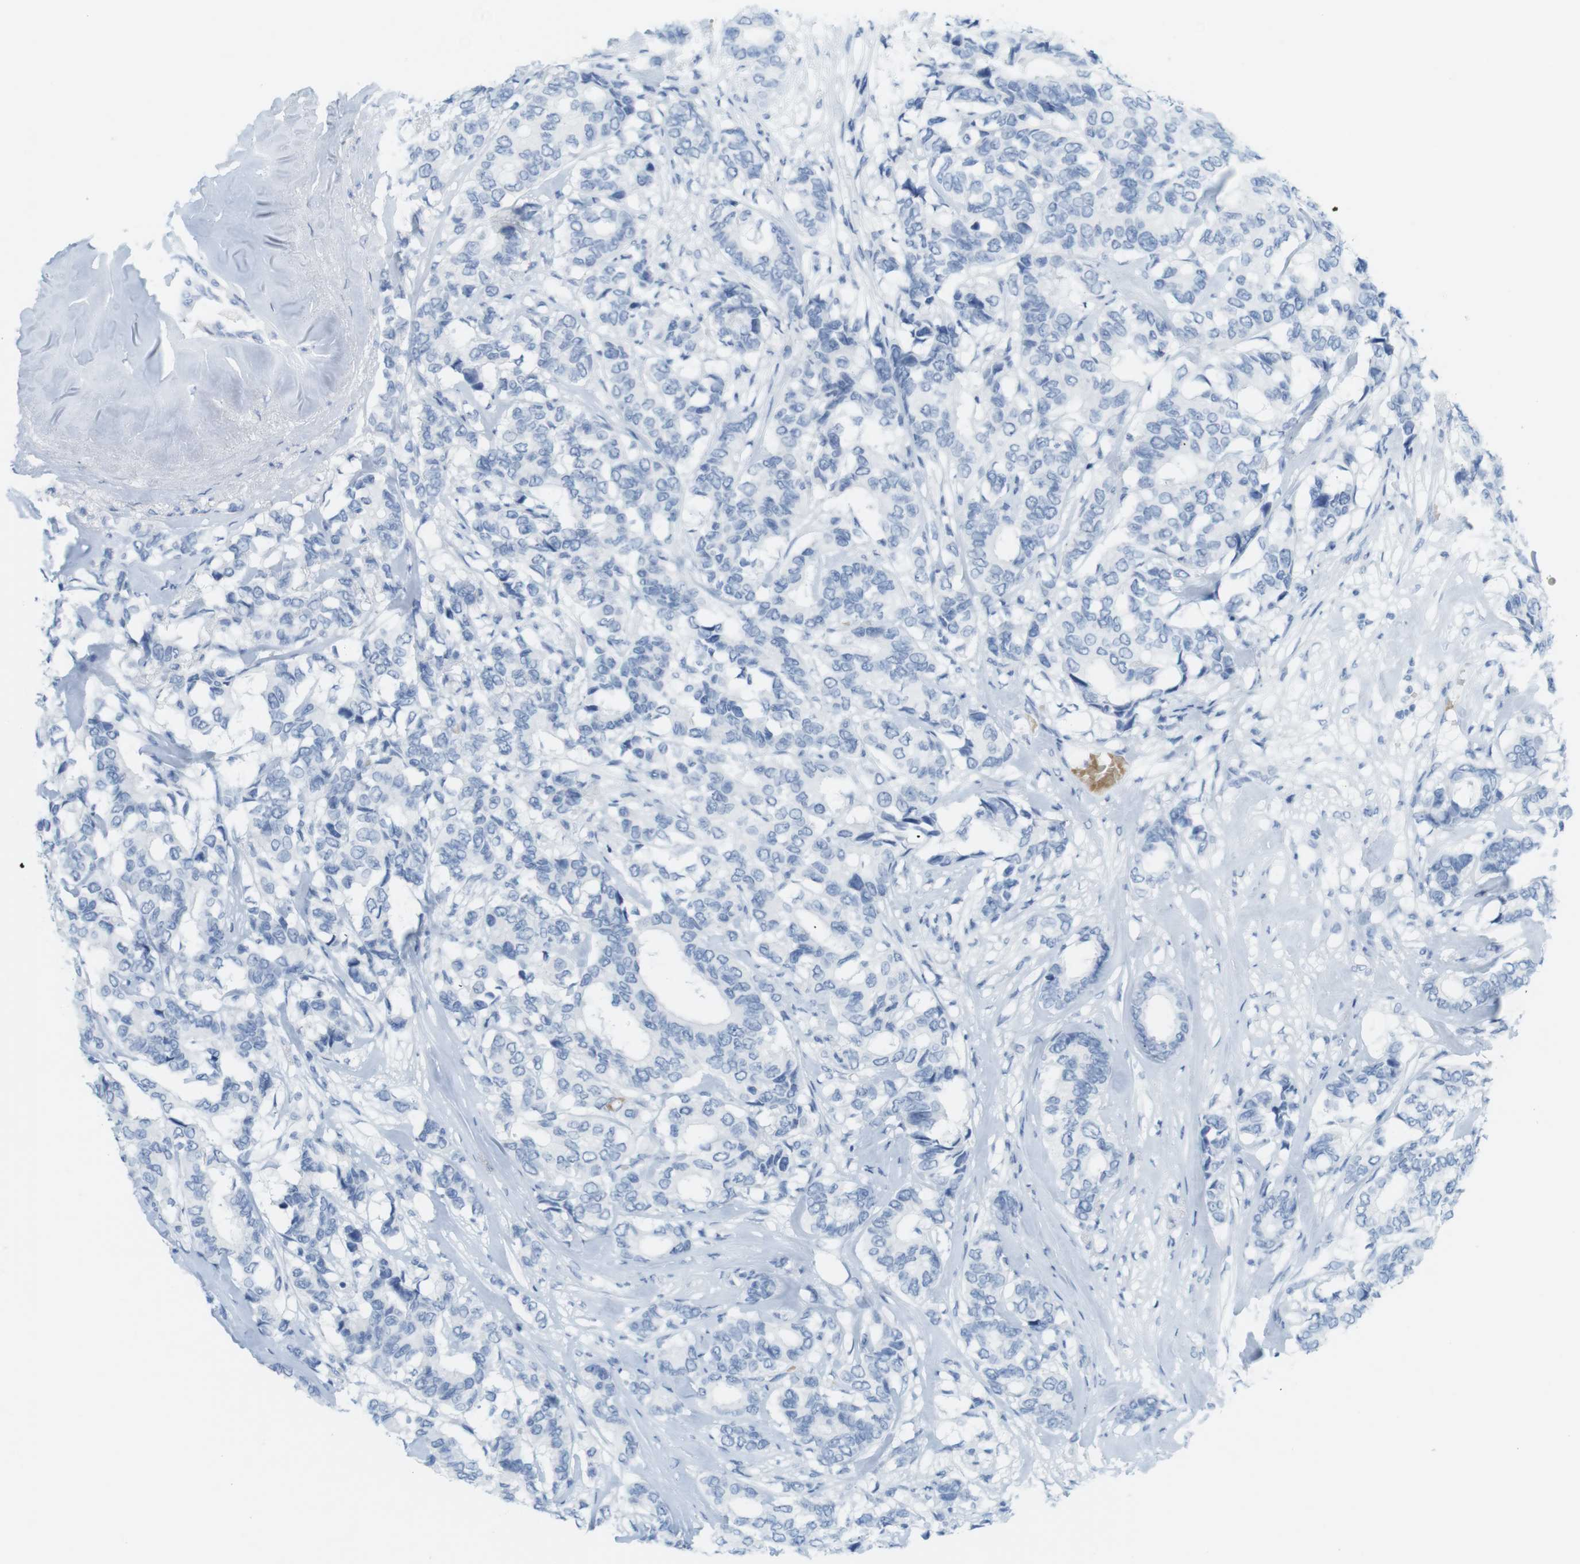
{"staining": {"intensity": "negative", "quantity": "none", "location": "none"}, "tissue": "breast cancer", "cell_type": "Tumor cells", "image_type": "cancer", "snomed": [{"axis": "morphology", "description": "Duct carcinoma"}, {"axis": "topography", "description": "Breast"}], "caption": "Histopathology image shows no protein positivity in tumor cells of breast invasive ductal carcinoma tissue. Brightfield microscopy of IHC stained with DAB (brown) and hematoxylin (blue), captured at high magnification.", "gene": "TNNT2", "patient": {"sex": "female", "age": 87}}